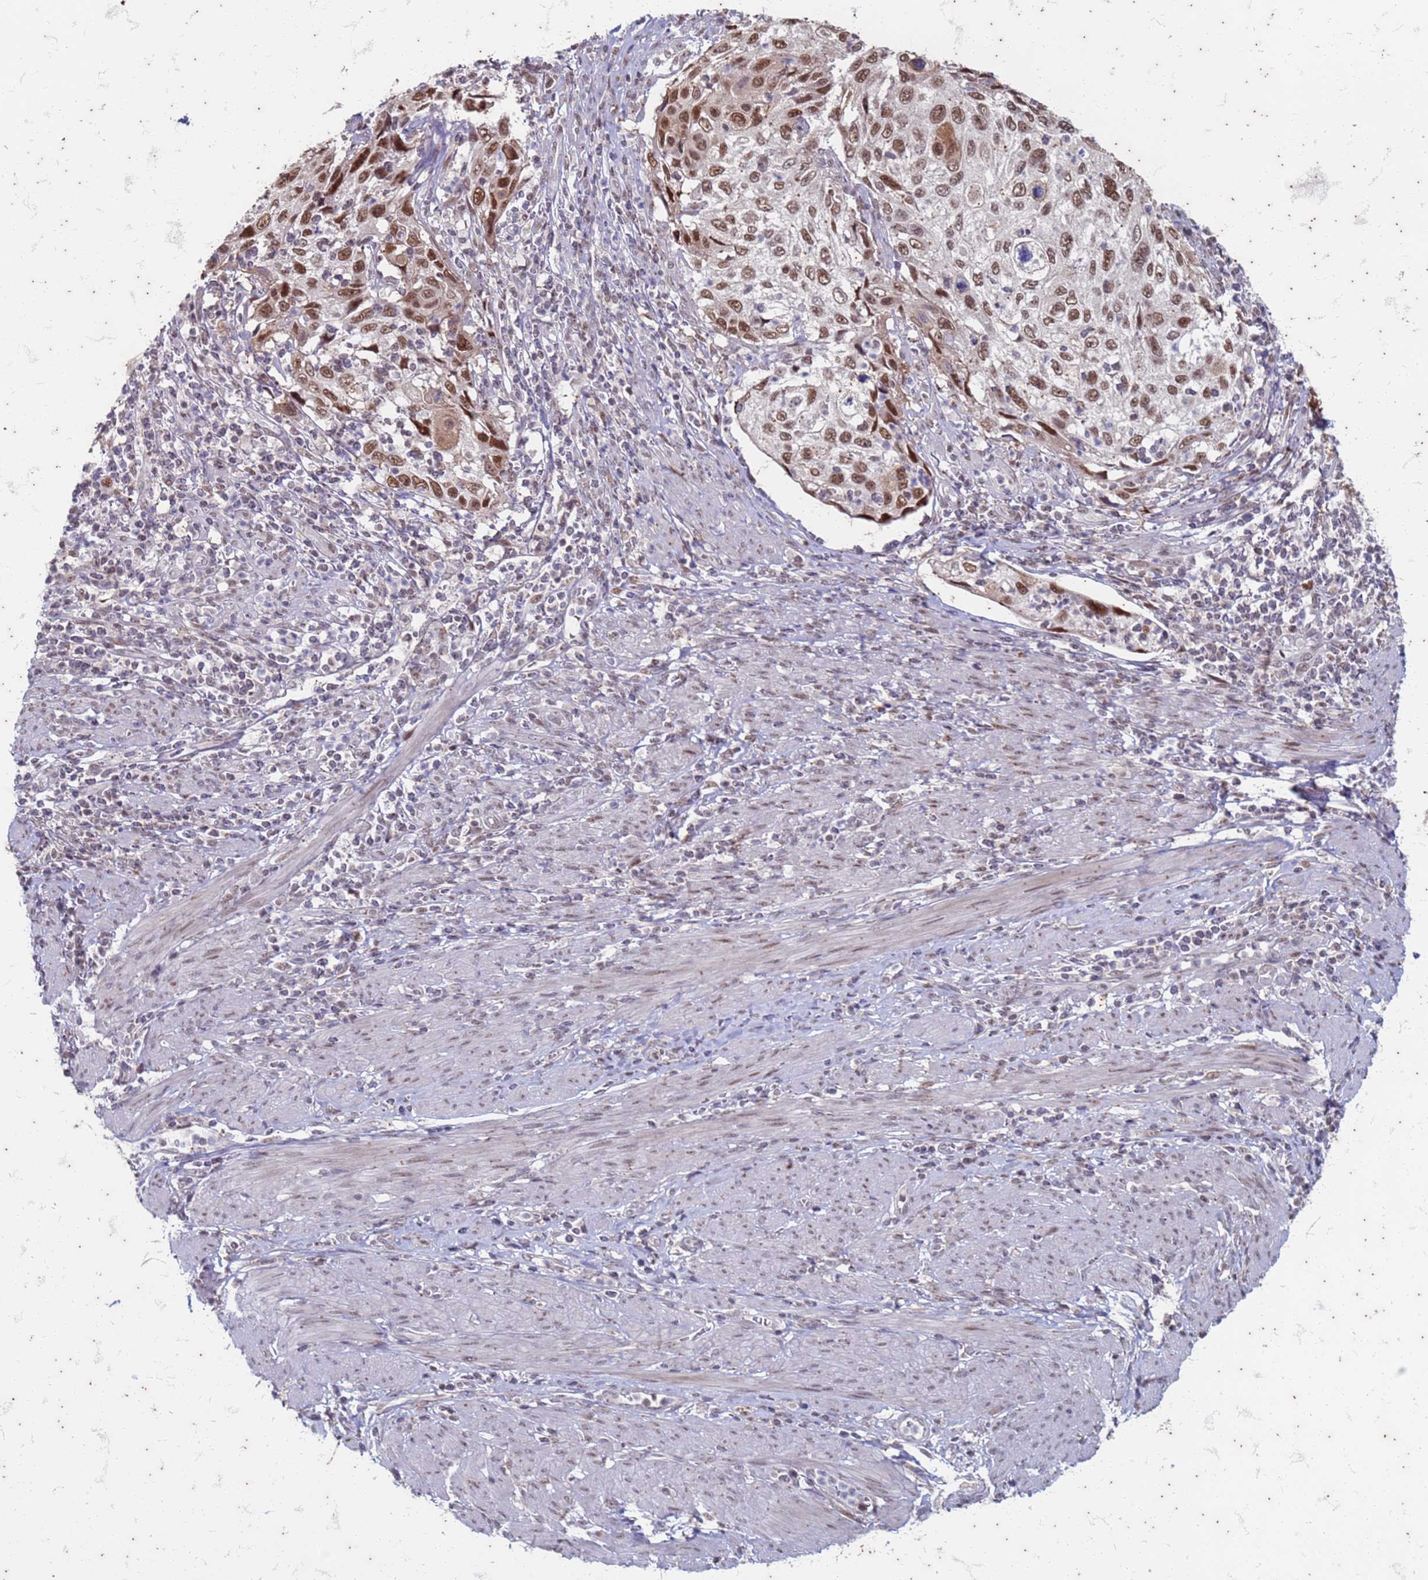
{"staining": {"intensity": "moderate", "quantity": ">75%", "location": "nuclear"}, "tissue": "cervical cancer", "cell_type": "Tumor cells", "image_type": "cancer", "snomed": [{"axis": "morphology", "description": "Squamous cell carcinoma, NOS"}, {"axis": "topography", "description": "Cervix"}], "caption": "There is medium levels of moderate nuclear positivity in tumor cells of squamous cell carcinoma (cervical), as demonstrated by immunohistochemical staining (brown color).", "gene": "TRMT6", "patient": {"sex": "female", "age": 70}}